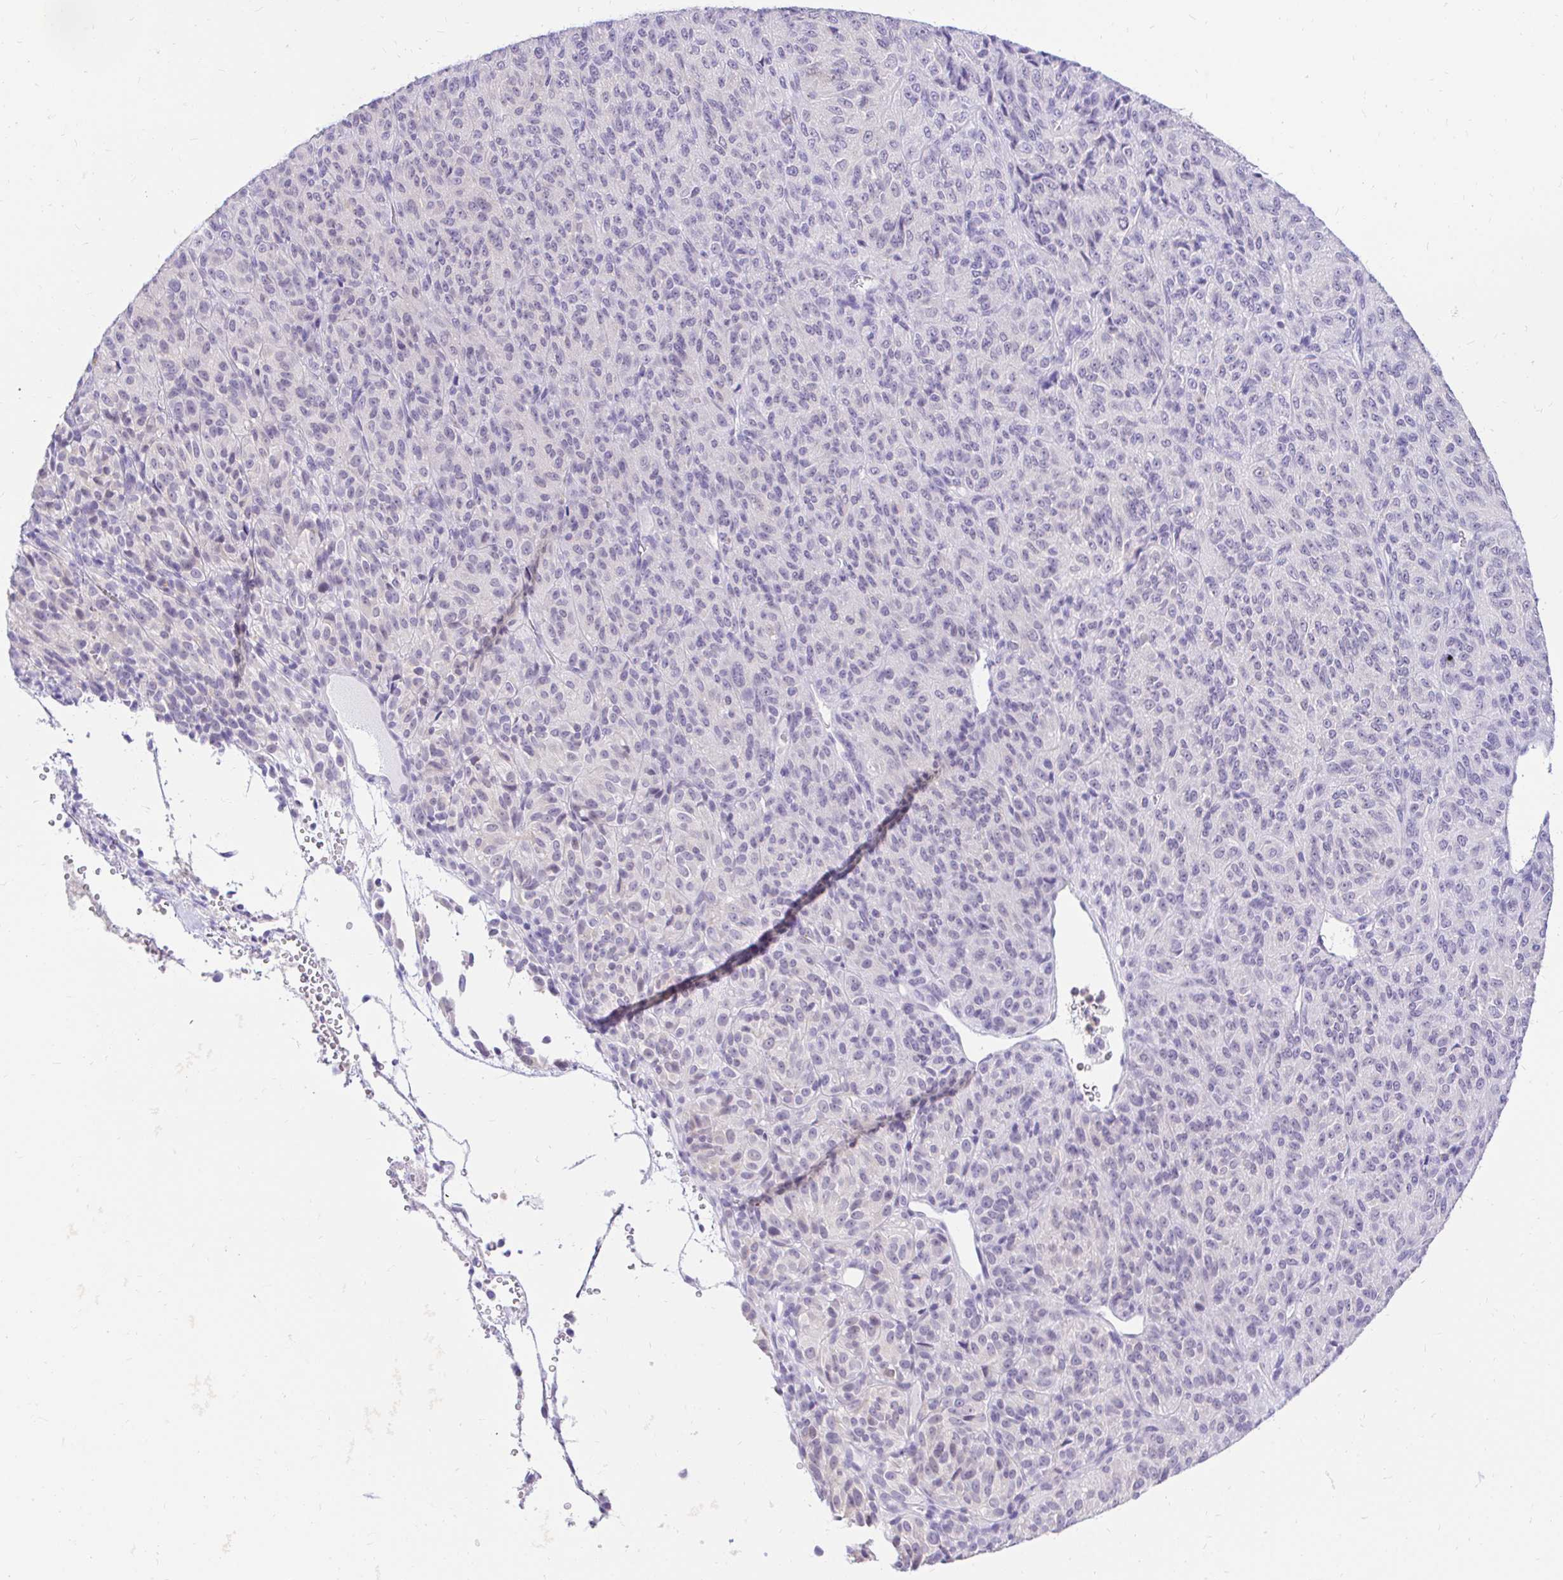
{"staining": {"intensity": "negative", "quantity": "none", "location": "none"}, "tissue": "melanoma", "cell_type": "Tumor cells", "image_type": "cancer", "snomed": [{"axis": "morphology", "description": "Malignant melanoma, Metastatic site"}, {"axis": "topography", "description": "Brain"}], "caption": "DAB (3,3'-diaminobenzidine) immunohistochemical staining of human melanoma demonstrates no significant positivity in tumor cells. (DAB (3,3'-diaminobenzidine) immunohistochemistry visualized using brightfield microscopy, high magnification).", "gene": "FATE1", "patient": {"sex": "female", "age": 56}}